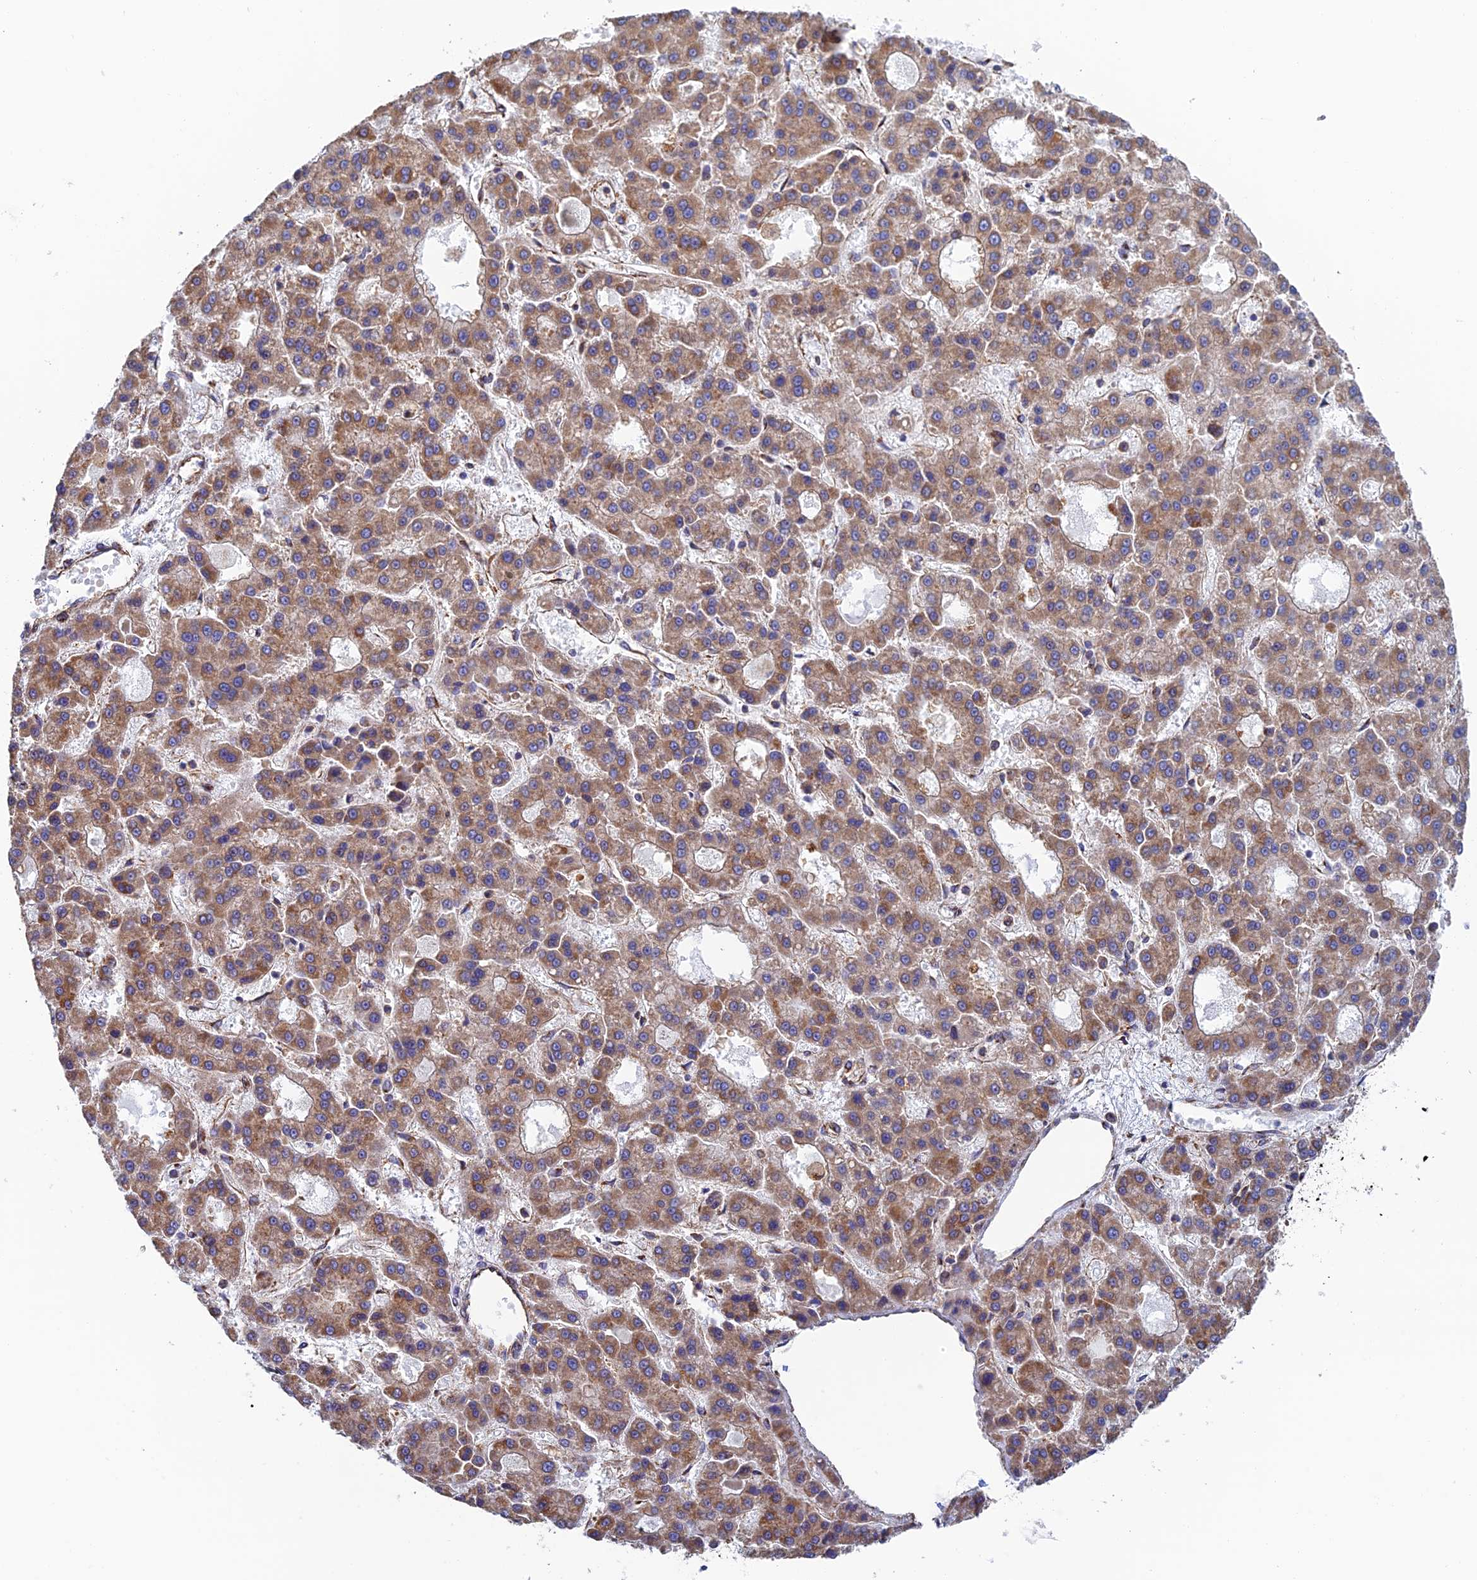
{"staining": {"intensity": "moderate", "quantity": ">75%", "location": "cytoplasmic/membranous"}, "tissue": "liver cancer", "cell_type": "Tumor cells", "image_type": "cancer", "snomed": [{"axis": "morphology", "description": "Carcinoma, Hepatocellular, NOS"}, {"axis": "topography", "description": "Liver"}], "caption": "Moderate cytoplasmic/membranous protein staining is identified in approximately >75% of tumor cells in liver cancer (hepatocellular carcinoma).", "gene": "DCTN2", "patient": {"sex": "male", "age": 70}}